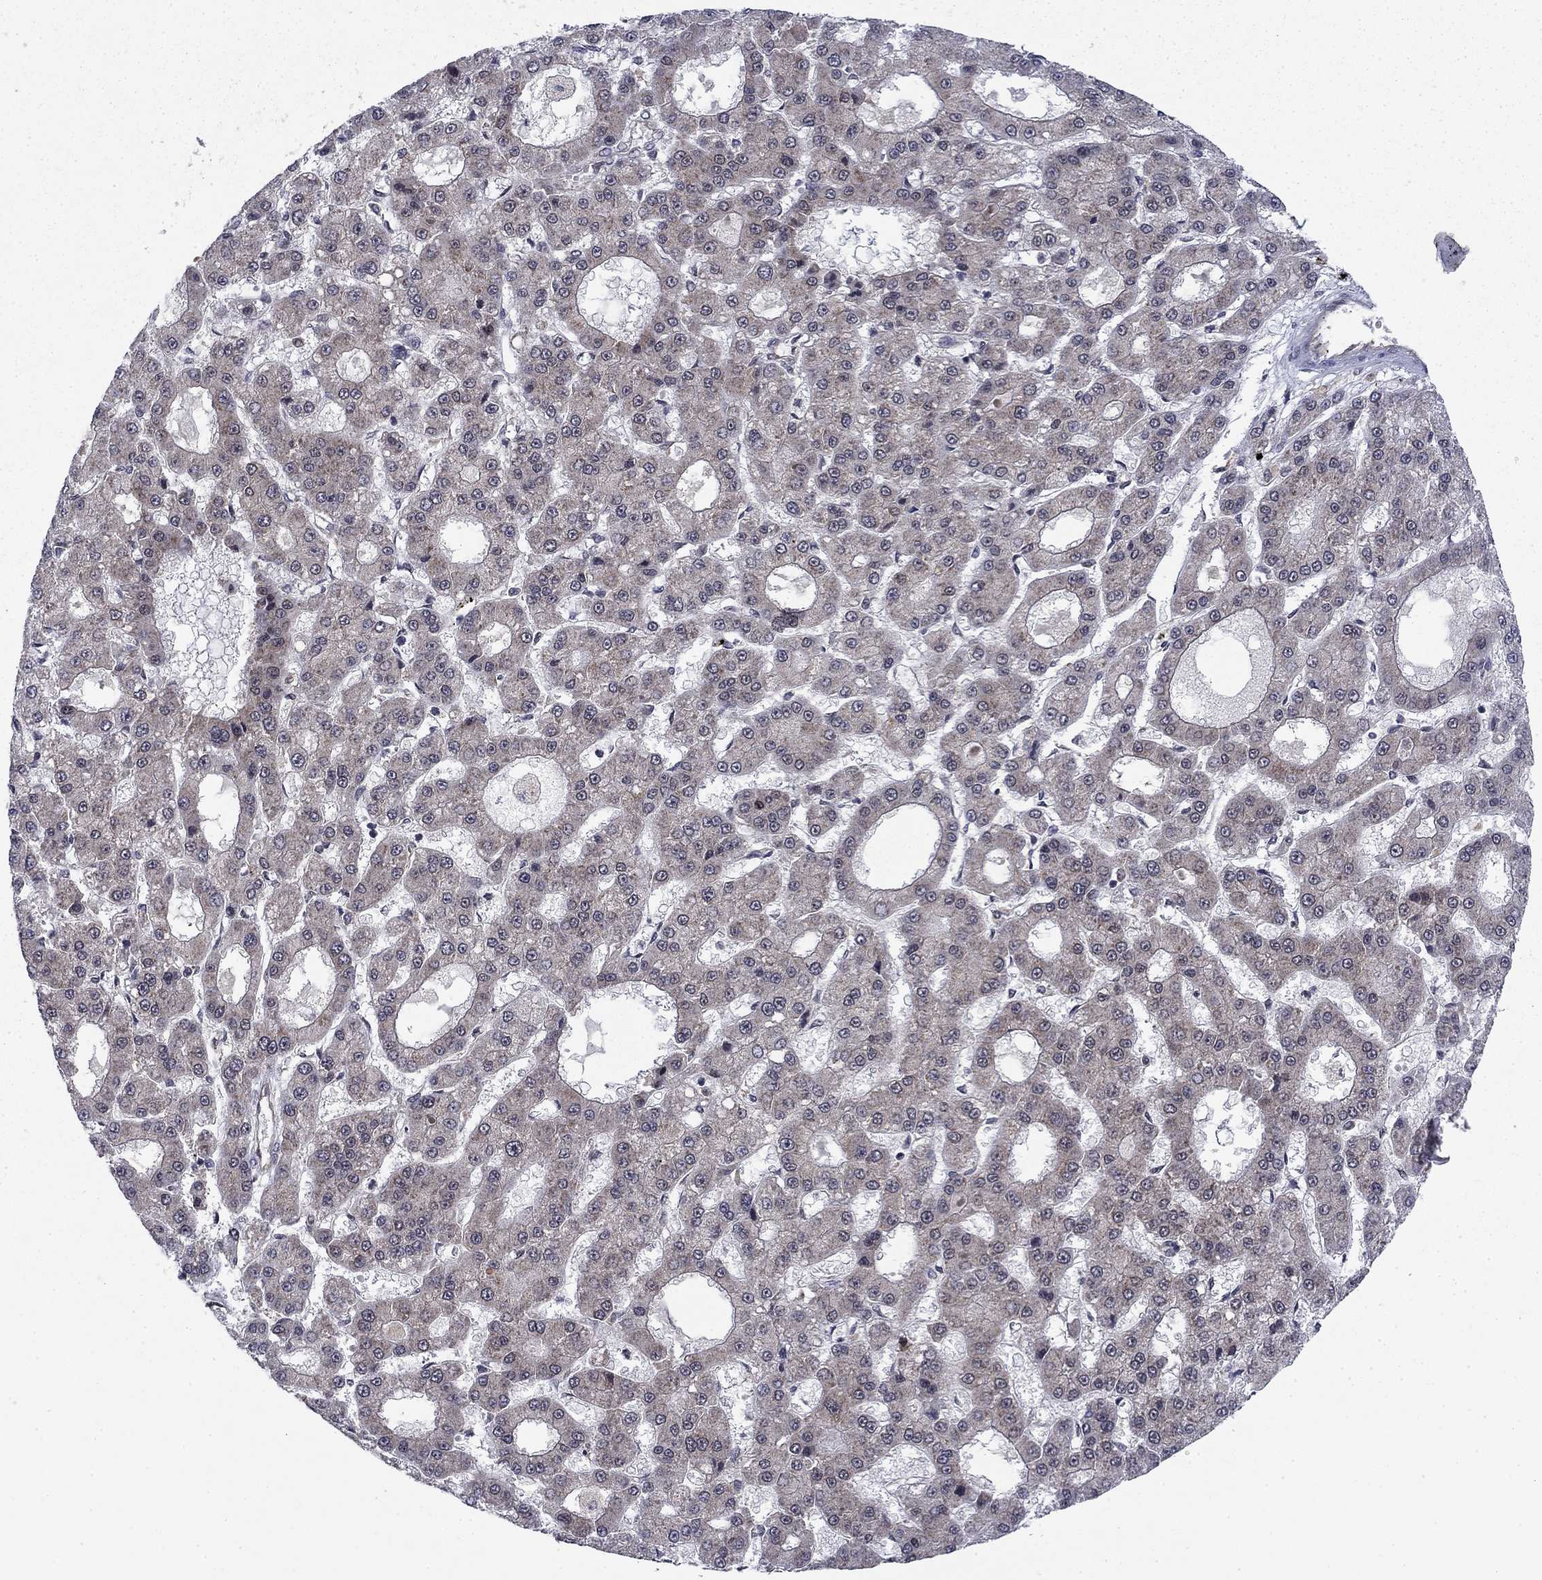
{"staining": {"intensity": "negative", "quantity": "none", "location": "none"}, "tissue": "liver cancer", "cell_type": "Tumor cells", "image_type": "cancer", "snomed": [{"axis": "morphology", "description": "Carcinoma, Hepatocellular, NOS"}, {"axis": "topography", "description": "Liver"}], "caption": "Liver cancer (hepatocellular carcinoma) was stained to show a protein in brown. There is no significant staining in tumor cells. (DAB IHC with hematoxylin counter stain).", "gene": "DNAJA1", "patient": {"sex": "male", "age": 70}}